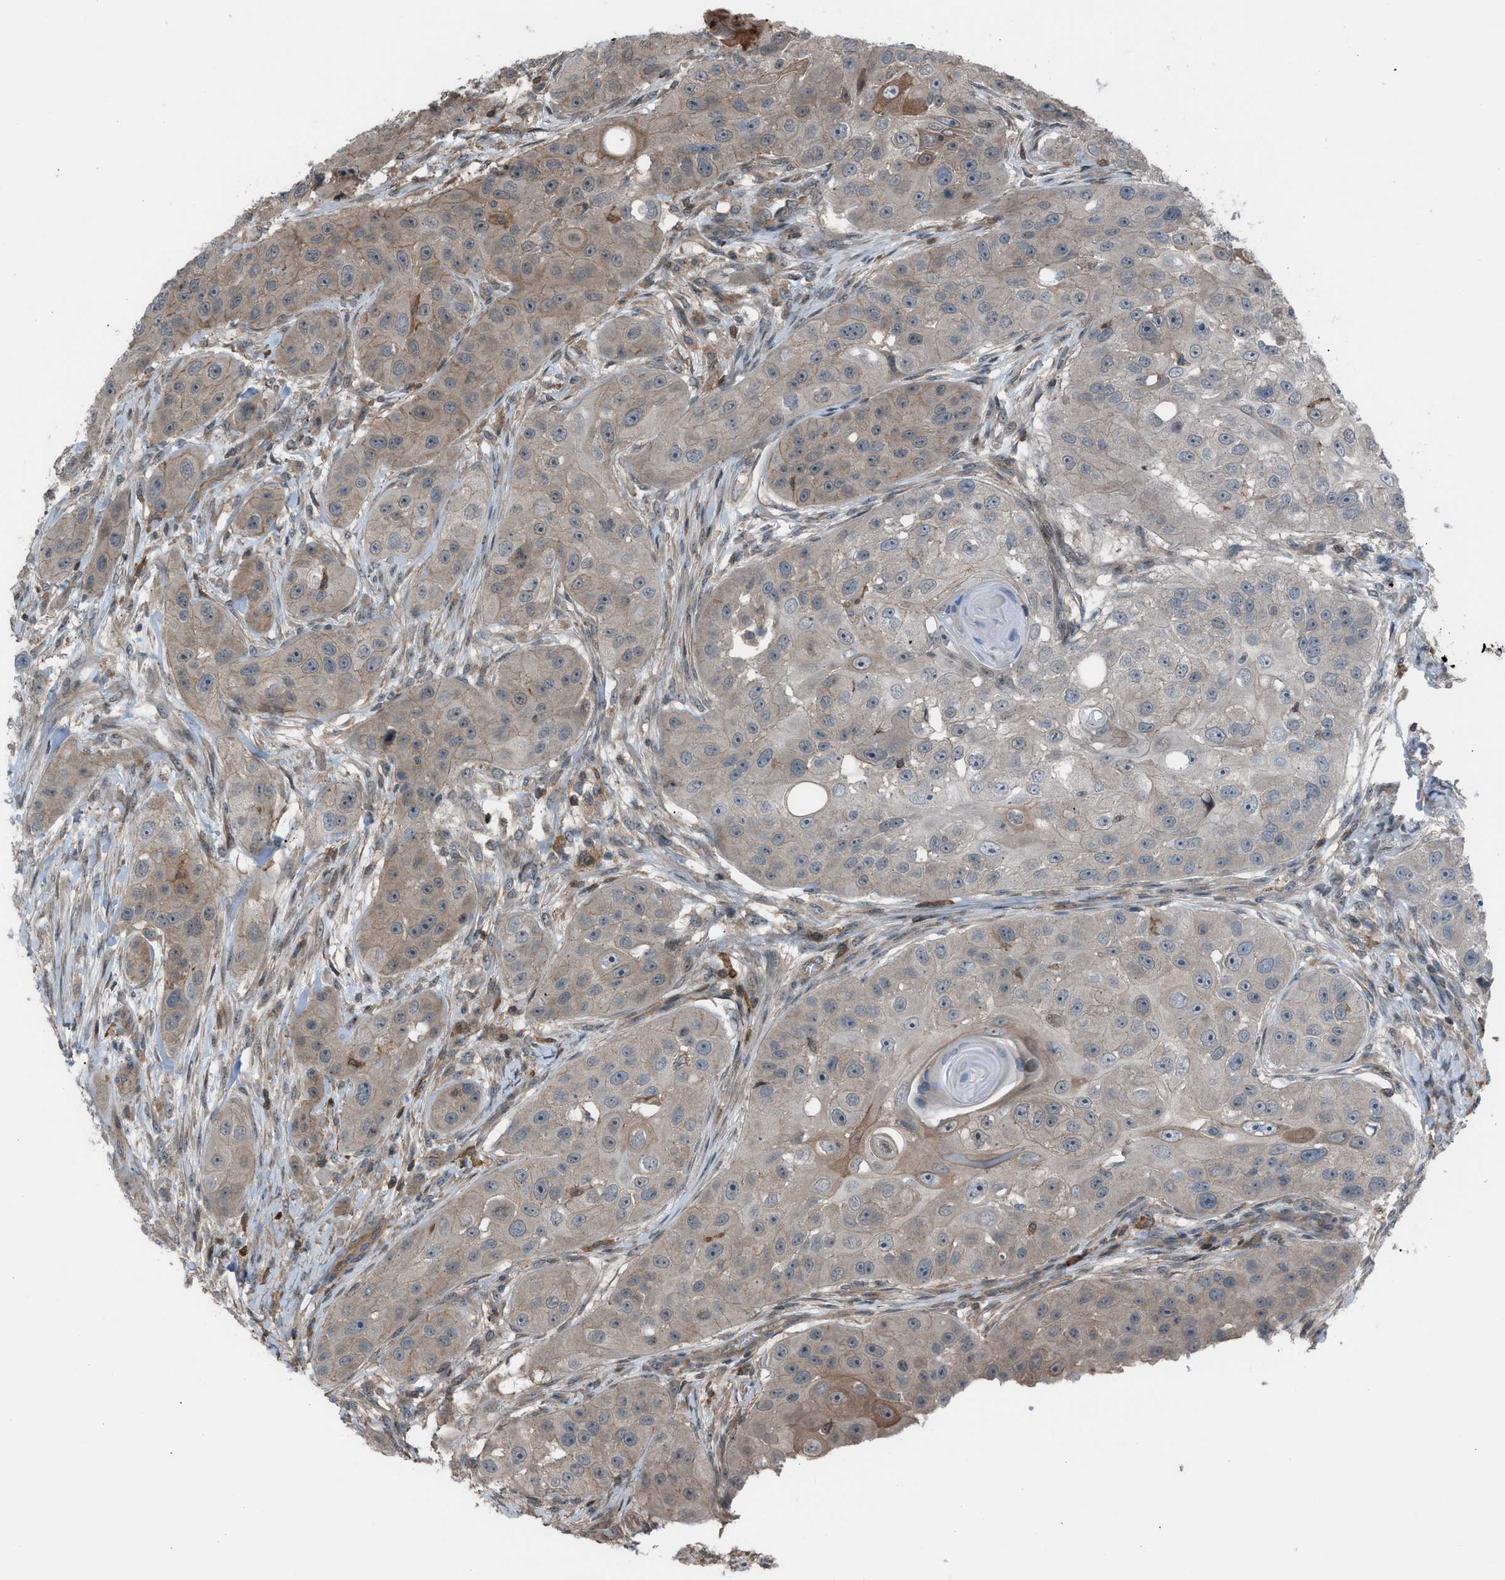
{"staining": {"intensity": "weak", "quantity": ">75%", "location": "cytoplasmic/membranous"}, "tissue": "head and neck cancer", "cell_type": "Tumor cells", "image_type": "cancer", "snomed": [{"axis": "morphology", "description": "Normal tissue, NOS"}, {"axis": "morphology", "description": "Squamous cell carcinoma, NOS"}, {"axis": "topography", "description": "Skeletal muscle"}, {"axis": "topography", "description": "Head-Neck"}], "caption": "The histopathology image demonstrates immunohistochemical staining of head and neck cancer. There is weak cytoplasmic/membranous positivity is present in approximately >75% of tumor cells.", "gene": "DYRK1A", "patient": {"sex": "male", "age": 51}}